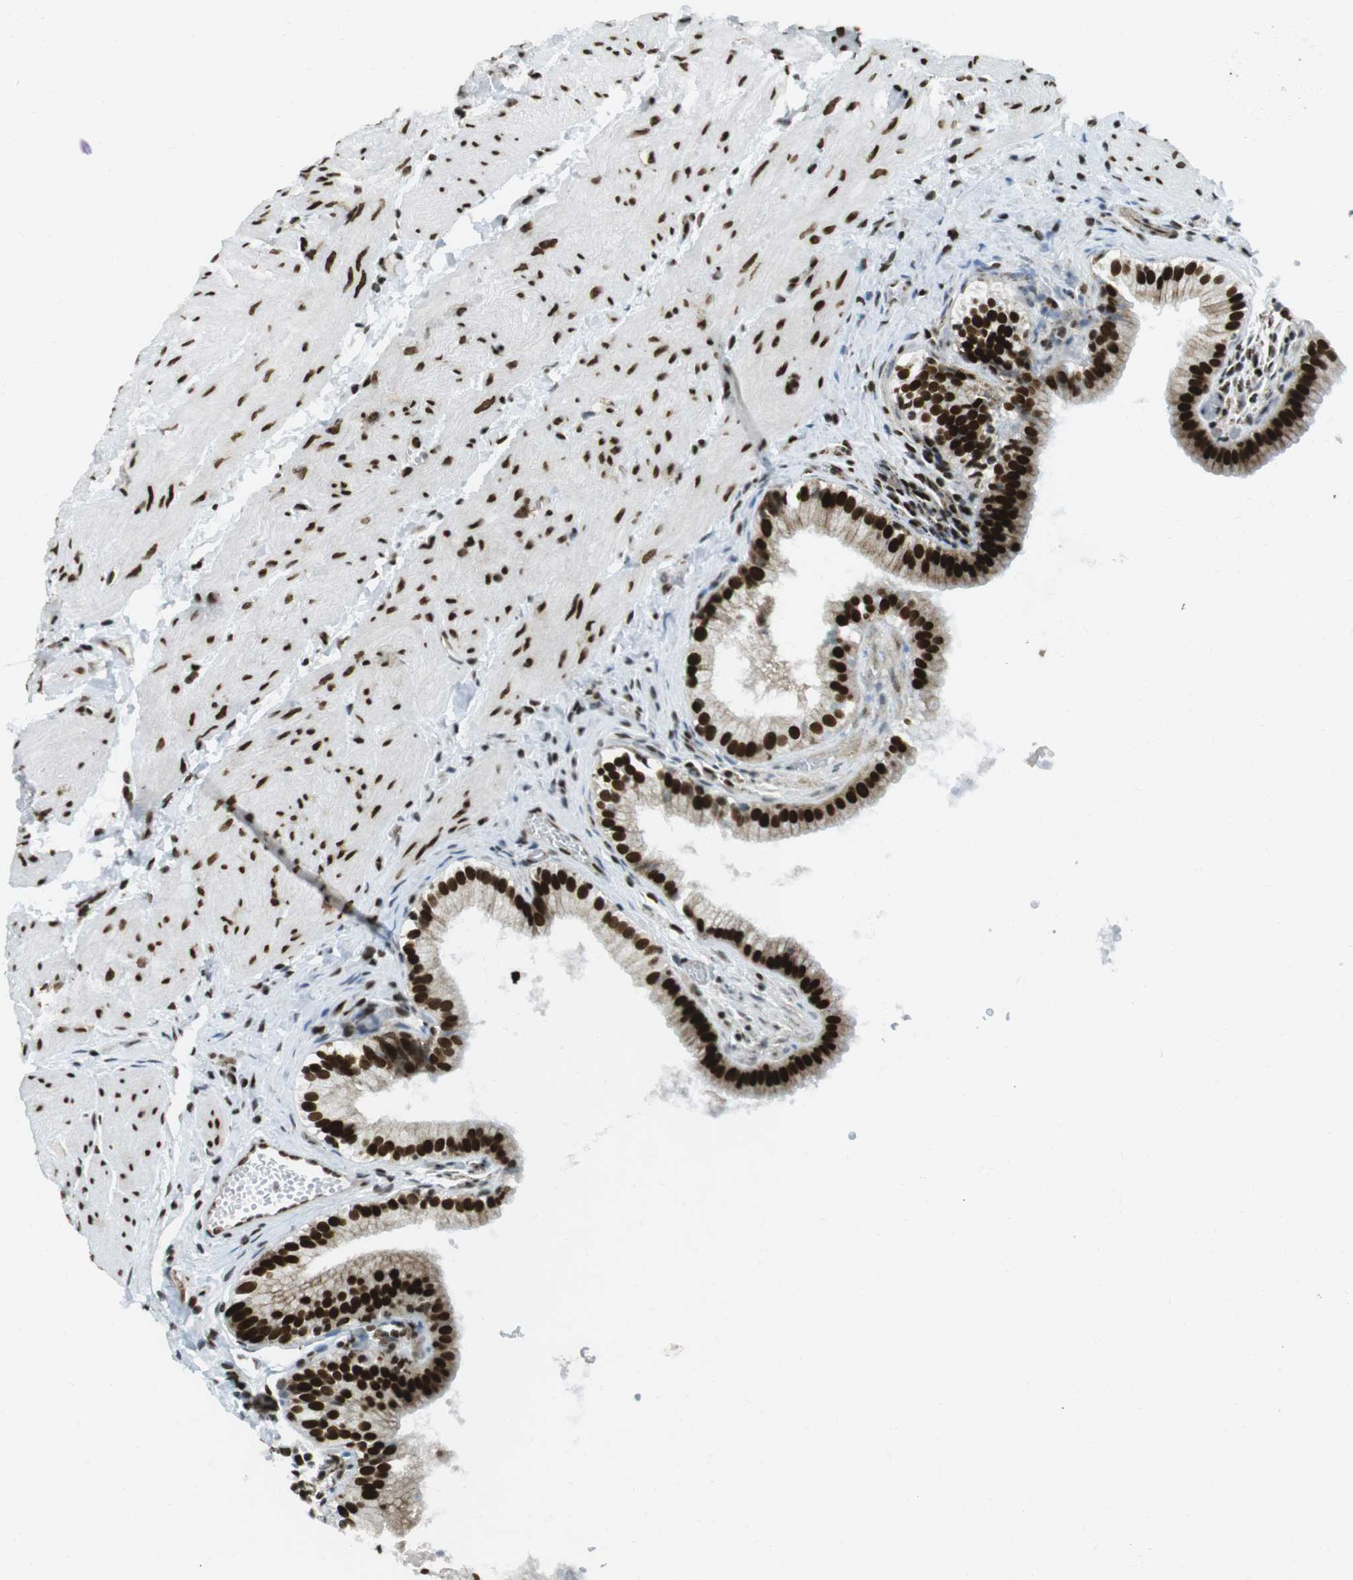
{"staining": {"intensity": "strong", "quantity": ">75%", "location": "nuclear"}, "tissue": "gallbladder", "cell_type": "Glandular cells", "image_type": "normal", "snomed": [{"axis": "morphology", "description": "Normal tissue, NOS"}, {"axis": "topography", "description": "Gallbladder"}], "caption": "This histopathology image shows IHC staining of normal human gallbladder, with high strong nuclear positivity in about >75% of glandular cells.", "gene": "ARID1A", "patient": {"sex": "female", "age": 26}}